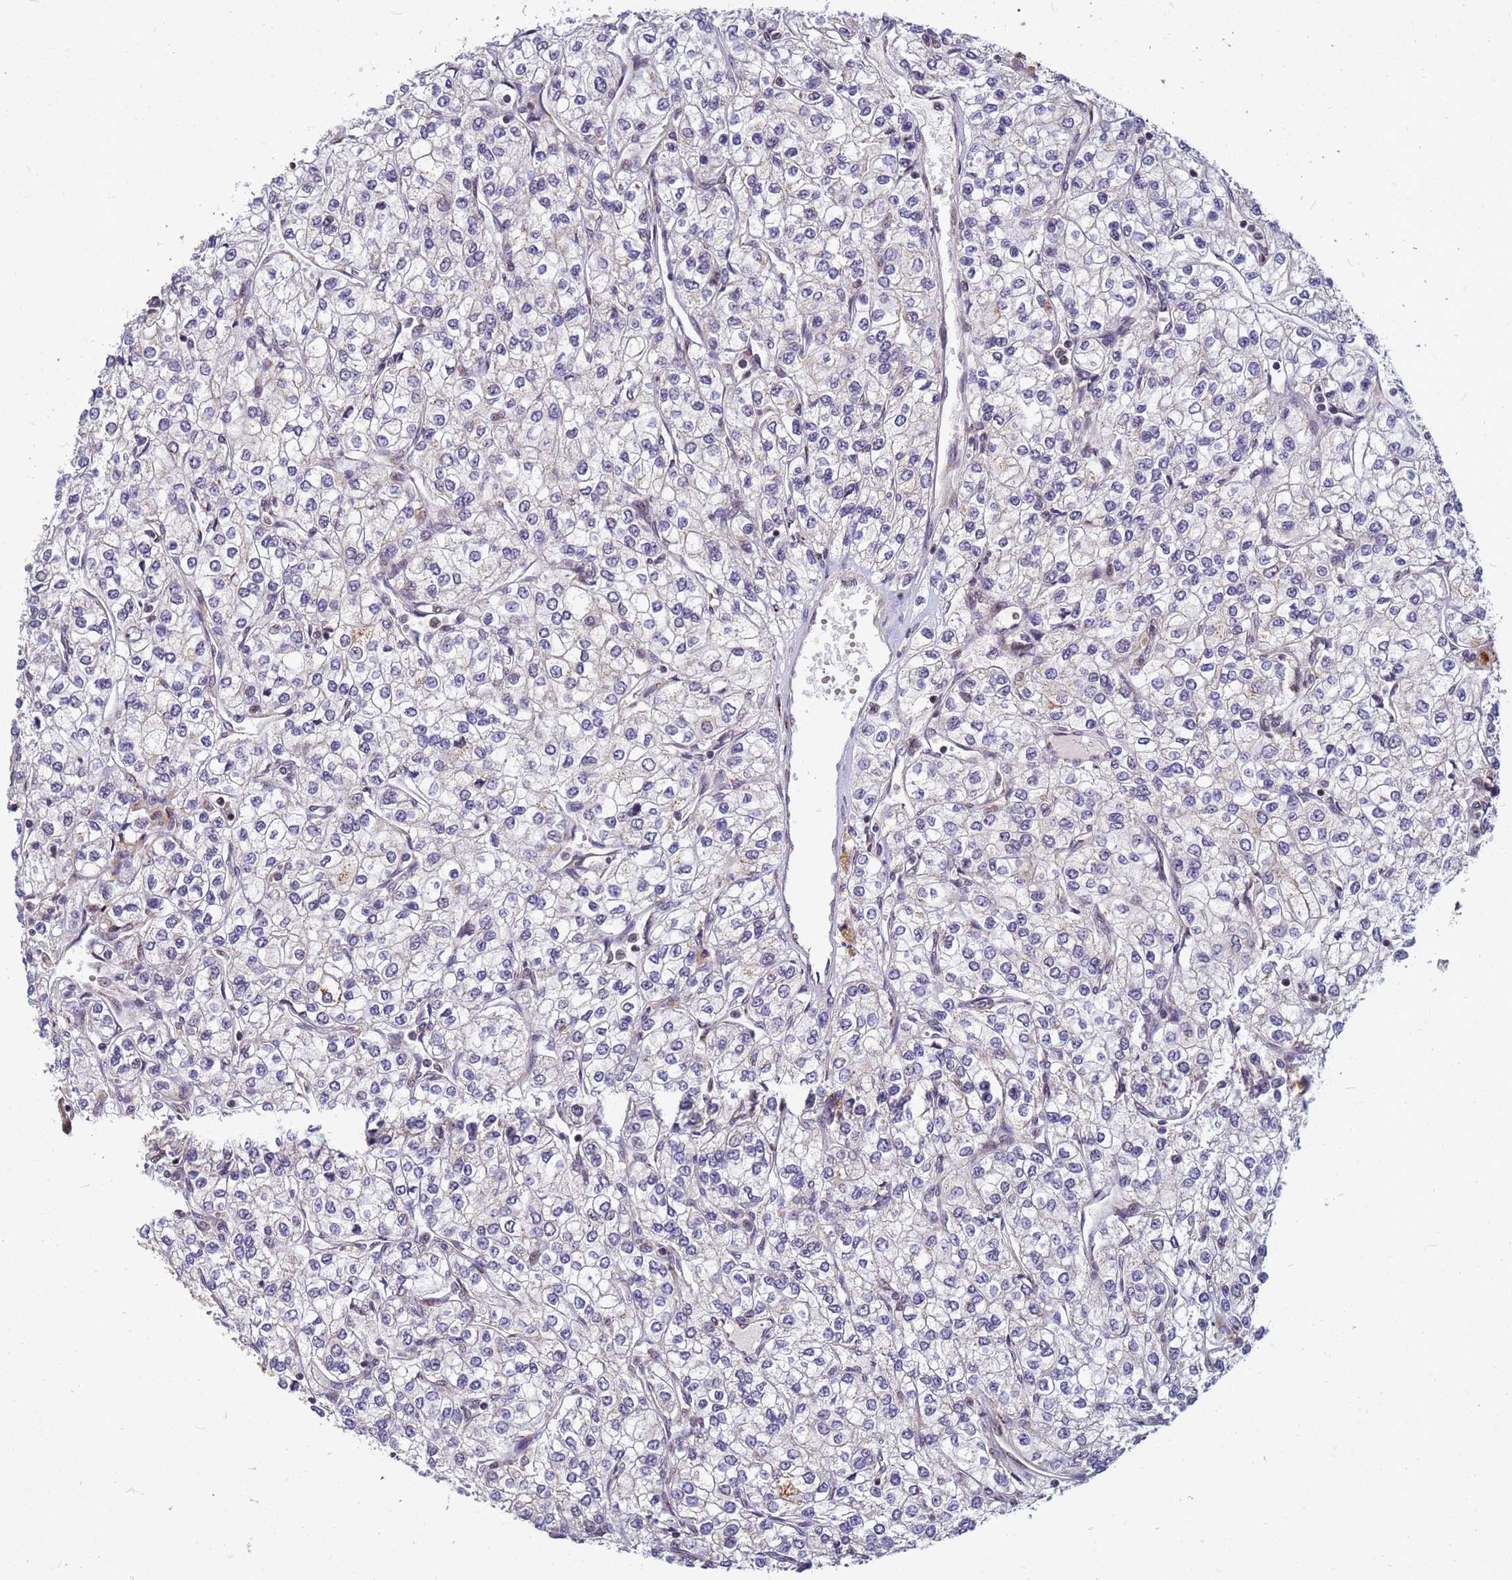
{"staining": {"intensity": "negative", "quantity": "none", "location": "none"}, "tissue": "renal cancer", "cell_type": "Tumor cells", "image_type": "cancer", "snomed": [{"axis": "morphology", "description": "Adenocarcinoma, NOS"}, {"axis": "topography", "description": "Kidney"}], "caption": "A high-resolution micrograph shows IHC staining of renal cancer, which displays no significant expression in tumor cells.", "gene": "NCBP2", "patient": {"sex": "male", "age": 80}}